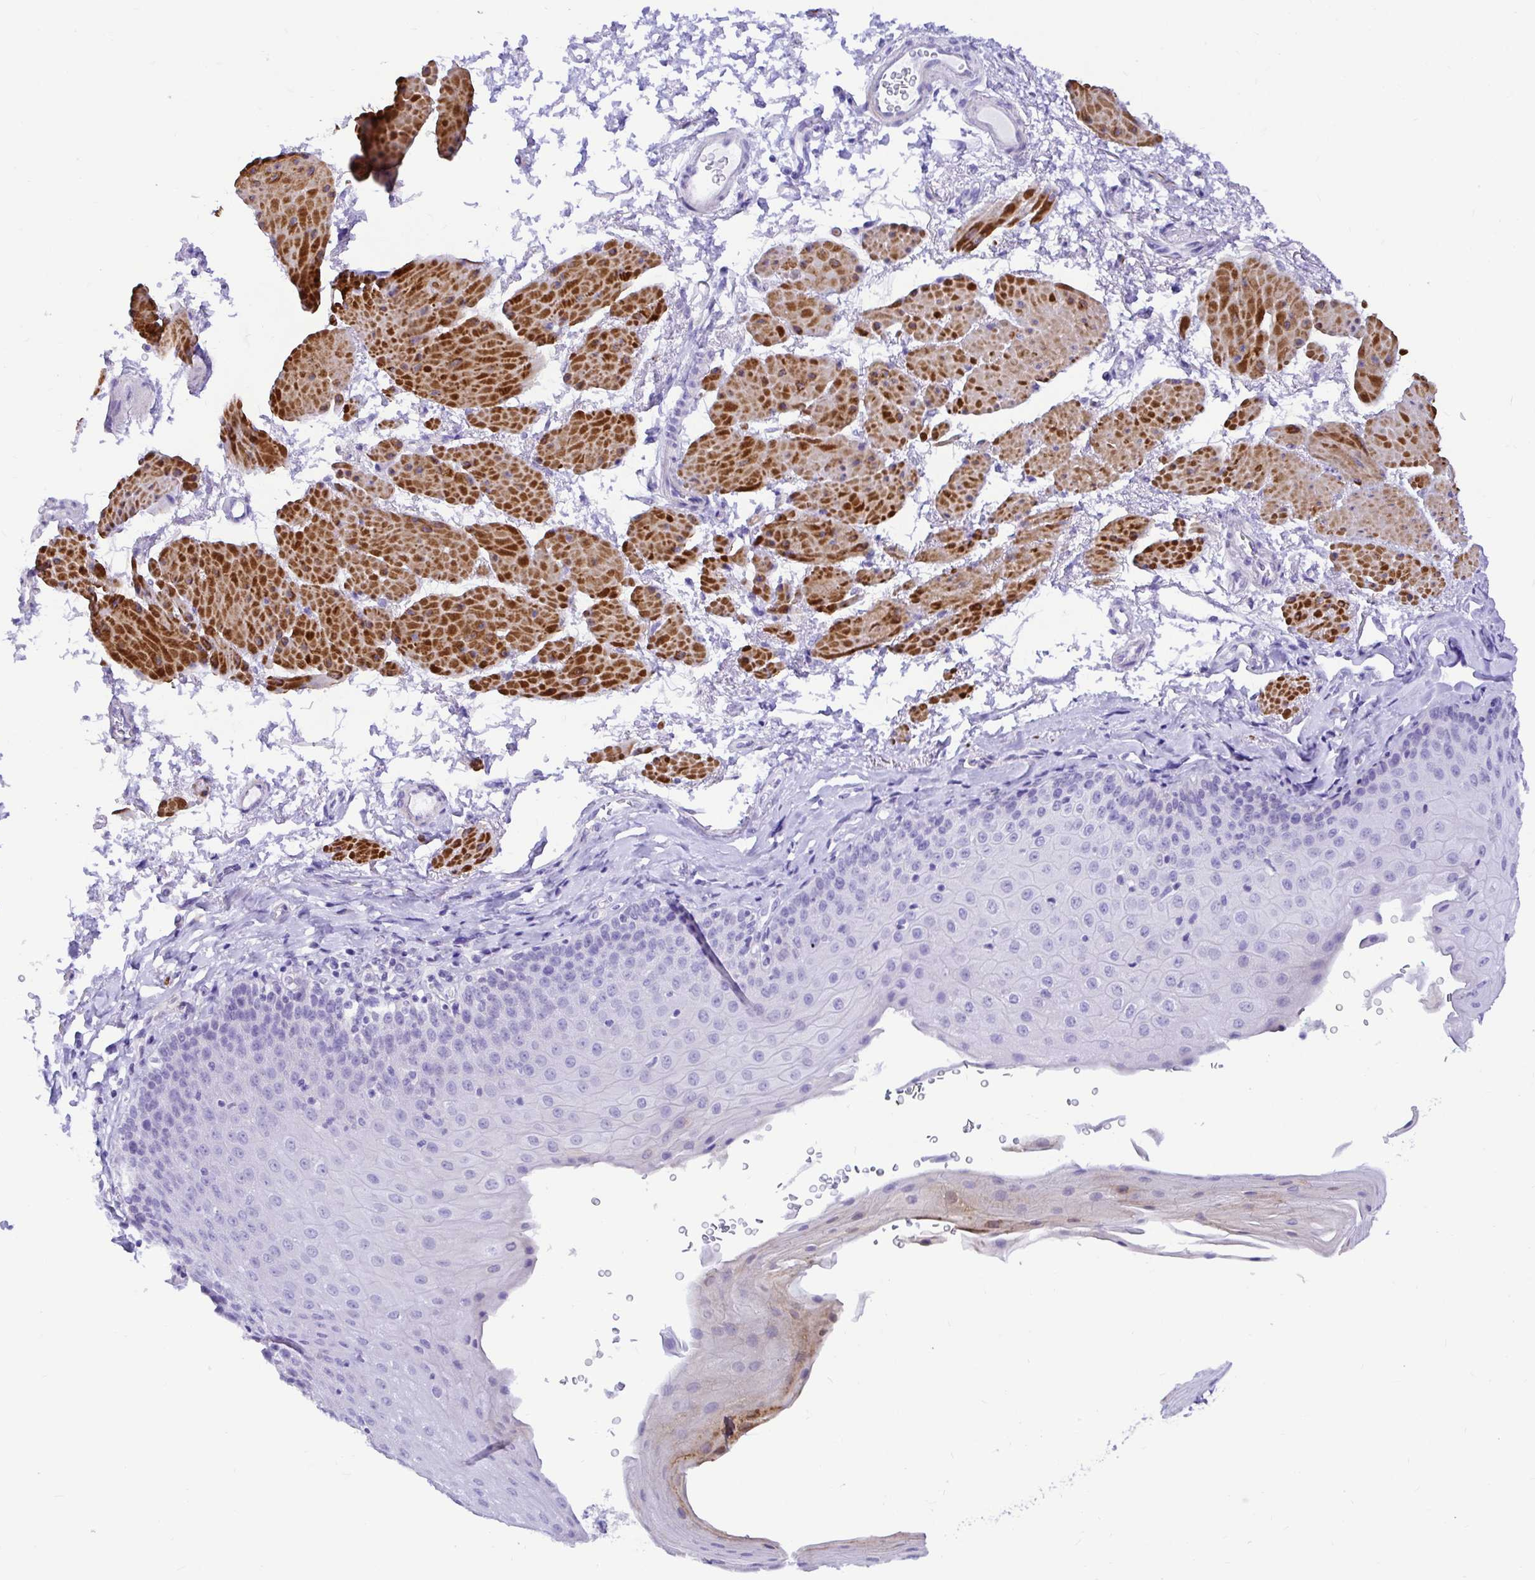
{"staining": {"intensity": "negative", "quantity": "none", "location": "none"}, "tissue": "esophagus", "cell_type": "Squamous epithelial cells", "image_type": "normal", "snomed": [{"axis": "morphology", "description": "Normal tissue, NOS"}, {"axis": "topography", "description": "Esophagus"}], "caption": "DAB immunohistochemical staining of normal human esophagus reveals no significant positivity in squamous epithelial cells. (Stains: DAB immunohistochemistry (IHC) with hematoxylin counter stain, Microscopy: brightfield microscopy at high magnification).", "gene": "BACE2", "patient": {"sex": "female", "age": 81}}